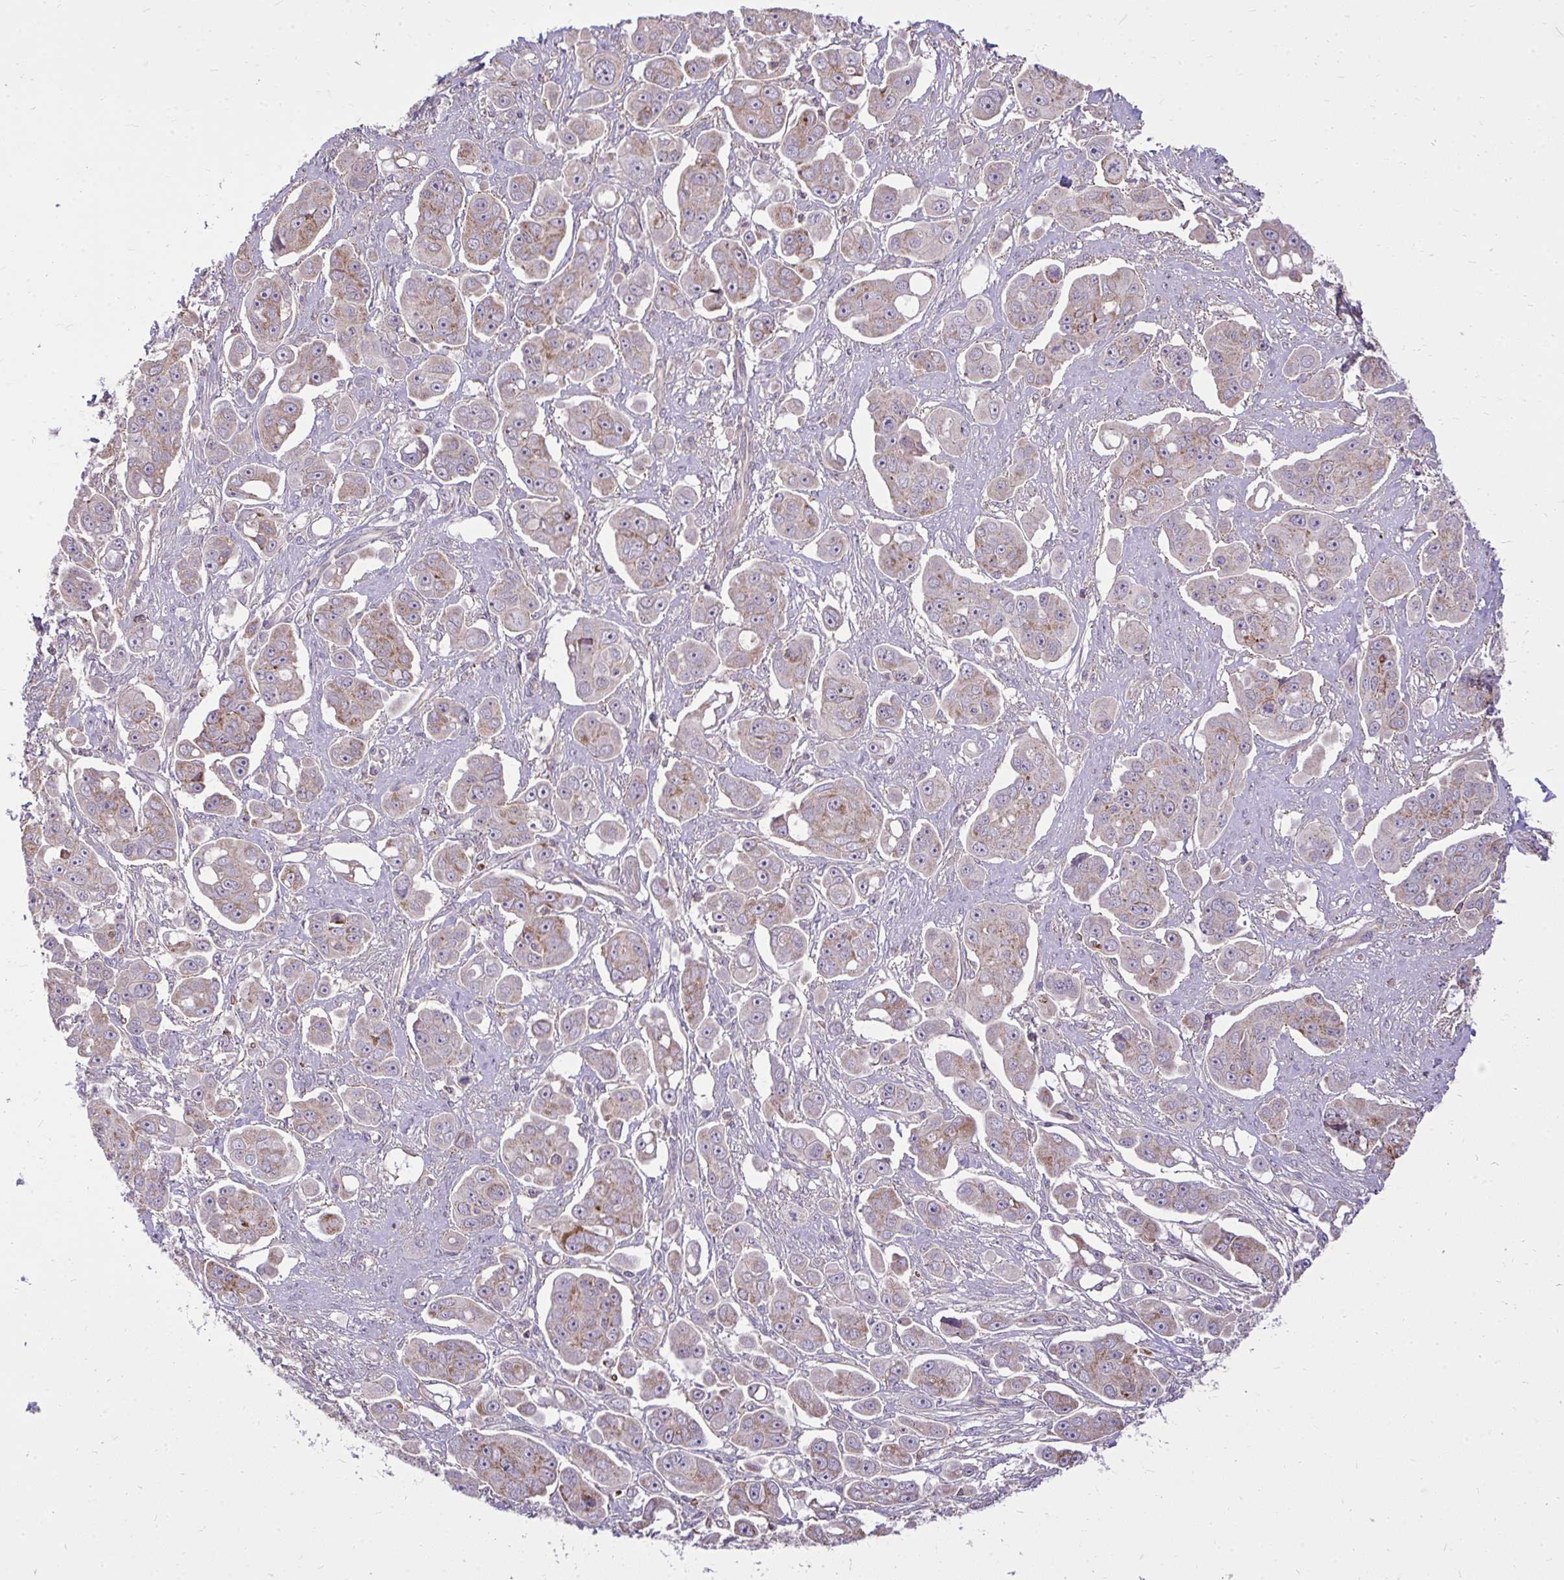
{"staining": {"intensity": "moderate", "quantity": "25%-75%", "location": "cytoplasmic/membranous"}, "tissue": "ovarian cancer", "cell_type": "Tumor cells", "image_type": "cancer", "snomed": [{"axis": "morphology", "description": "Carcinoma, endometroid"}, {"axis": "topography", "description": "Ovary"}], "caption": "This histopathology image demonstrates immunohistochemistry staining of endometroid carcinoma (ovarian), with medium moderate cytoplasmic/membranous staining in approximately 25%-75% of tumor cells.", "gene": "SLC7A5", "patient": {"sex": "female", "age": 70}}